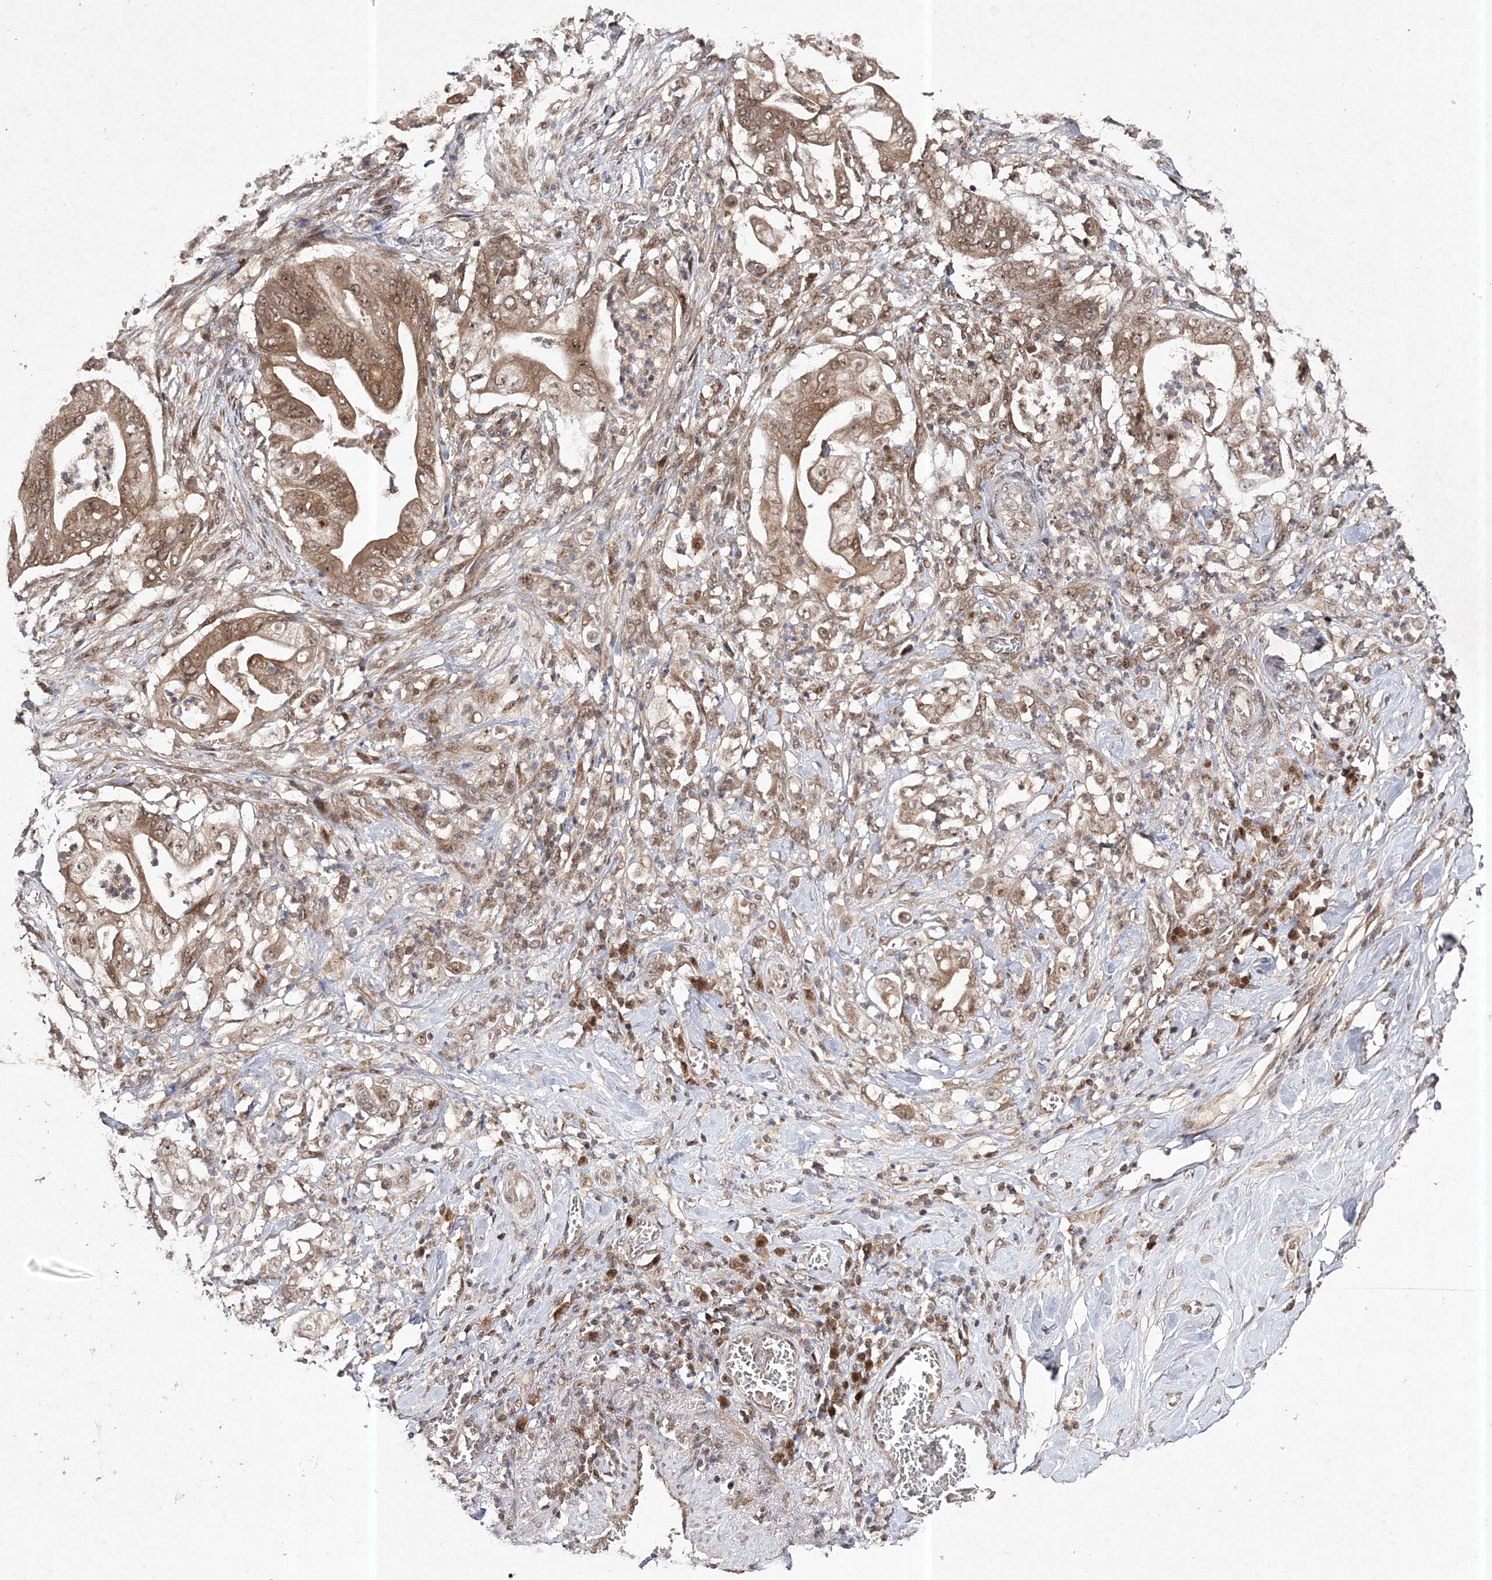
{"staining": {"intensity": "moderate", "quantity": ">75%", "location": "cytoplasmic/membranous,nuclear"}, "tissue": "stomach cancer", "cell_type": "Tumor cells", "image_type": "cancer", "snomed": [{"axis": "morphology", "description": "Adenocarcinoma, NOS"}, {"axis": "topography", "description": "Stomach"}], "caption": "Protein staining shows moderate cytoplasmic/membranous and nuclear expression in about >75% of tumor cells in stomach cancer (adenocarcinoma). (Brightfield microscopy of DAB IHC at high magnification).", "gene": "NIF3L1", "patient": {"sex": "female", "age": 73}}